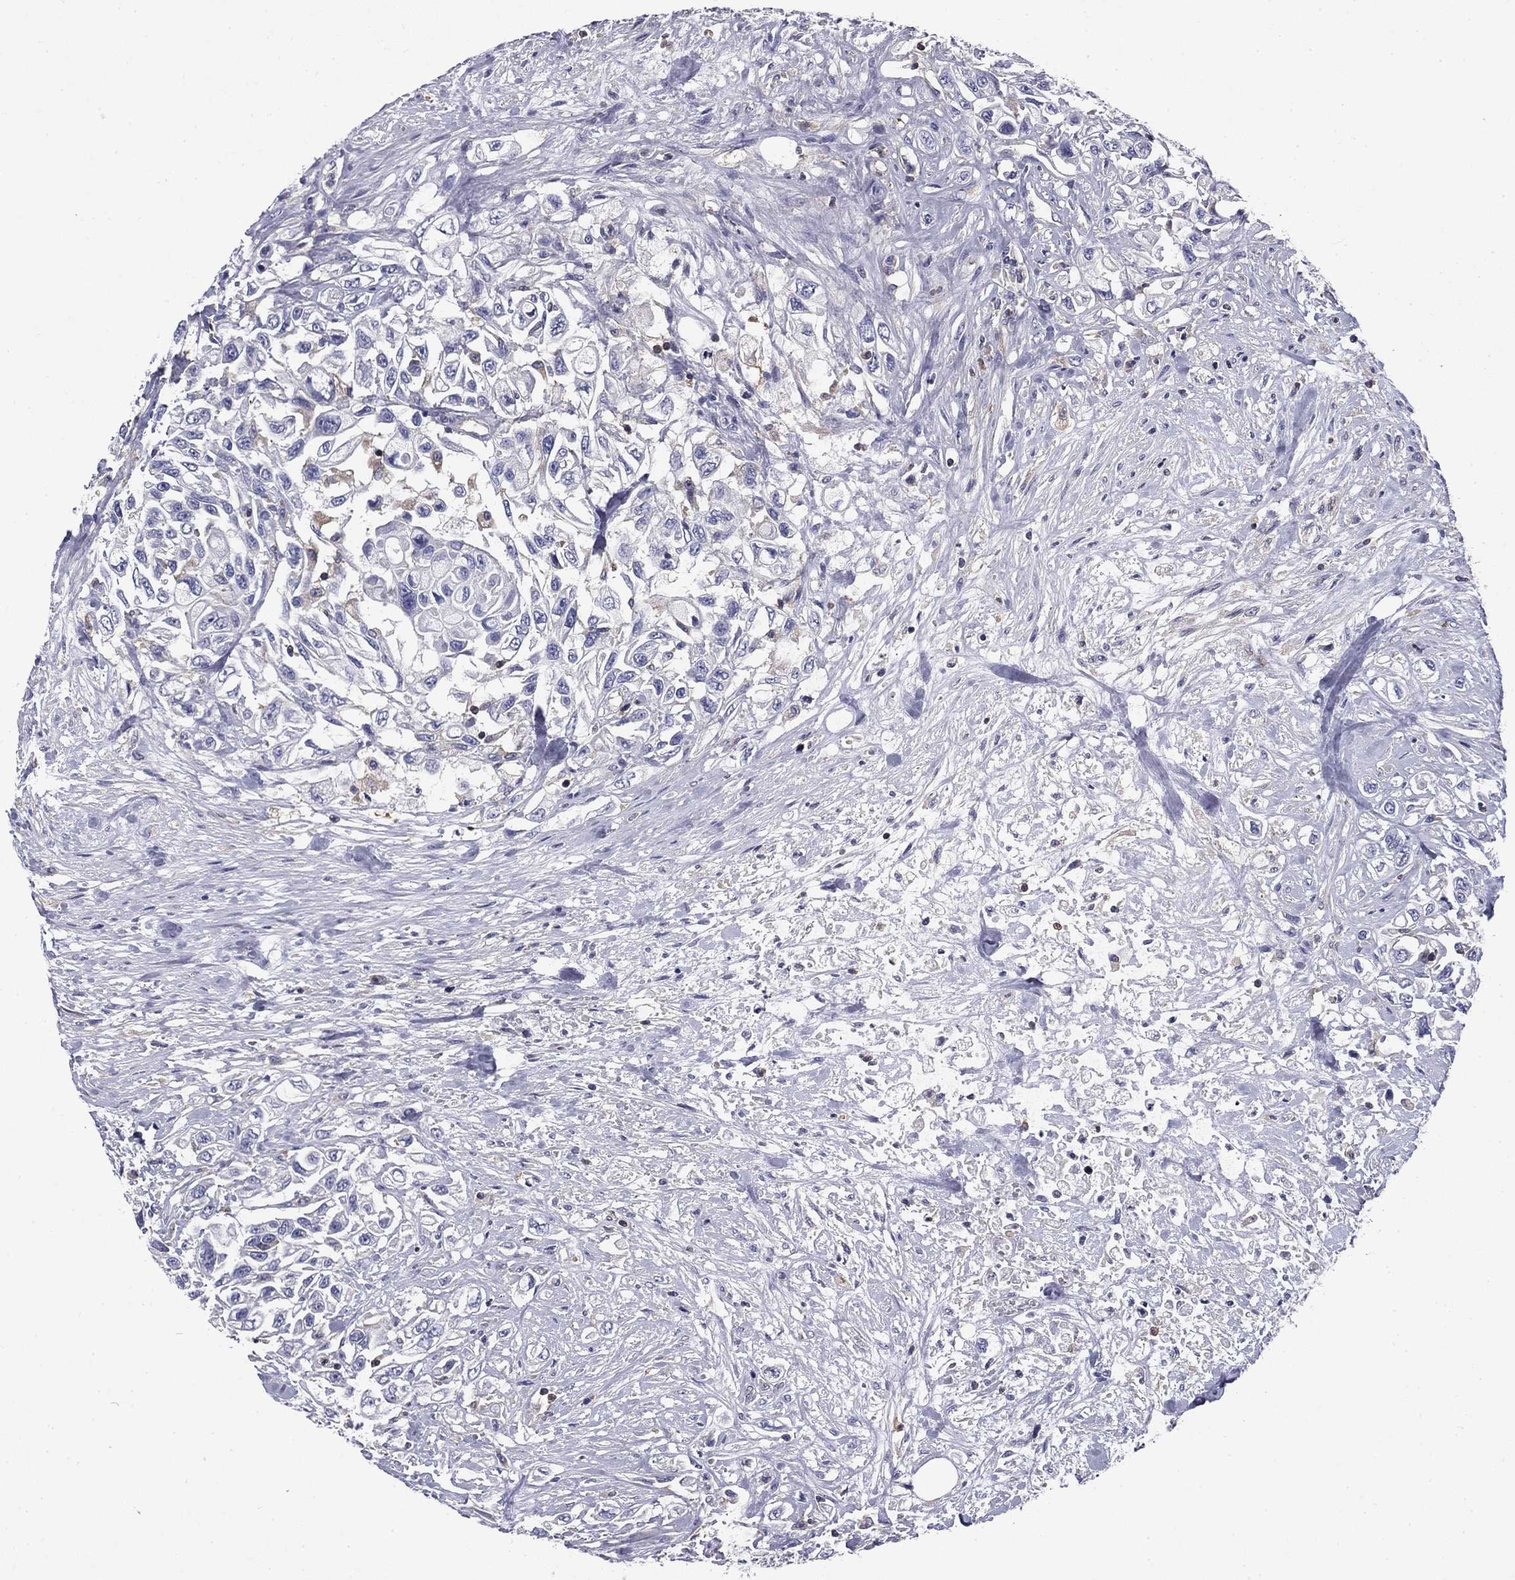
{"staining": {"intensity": "negative", "quantity": "none", "location": "none"}, "tissue": "urothelial cancer", "cell_type": "Tumor cells", "image_type": "cancer", "snomed": [{"axis": "morphology", "description": "Urothelial carcinoma, High grade"}, {"axis": "topography", "description": "Urinary bladder"}], "caption": "Tumor cells are negative for brown protein staining in urothelial carcinoma (high-grade). (Stains: DAB (3,3'-diaminobenzidine) immunohistochemistry with hematoxylin counter stain, Microscopy: brightfield microscopy at high magnification).", "gene": "ARHGAP45", "patient": {"sex": "female", "age": 56}}